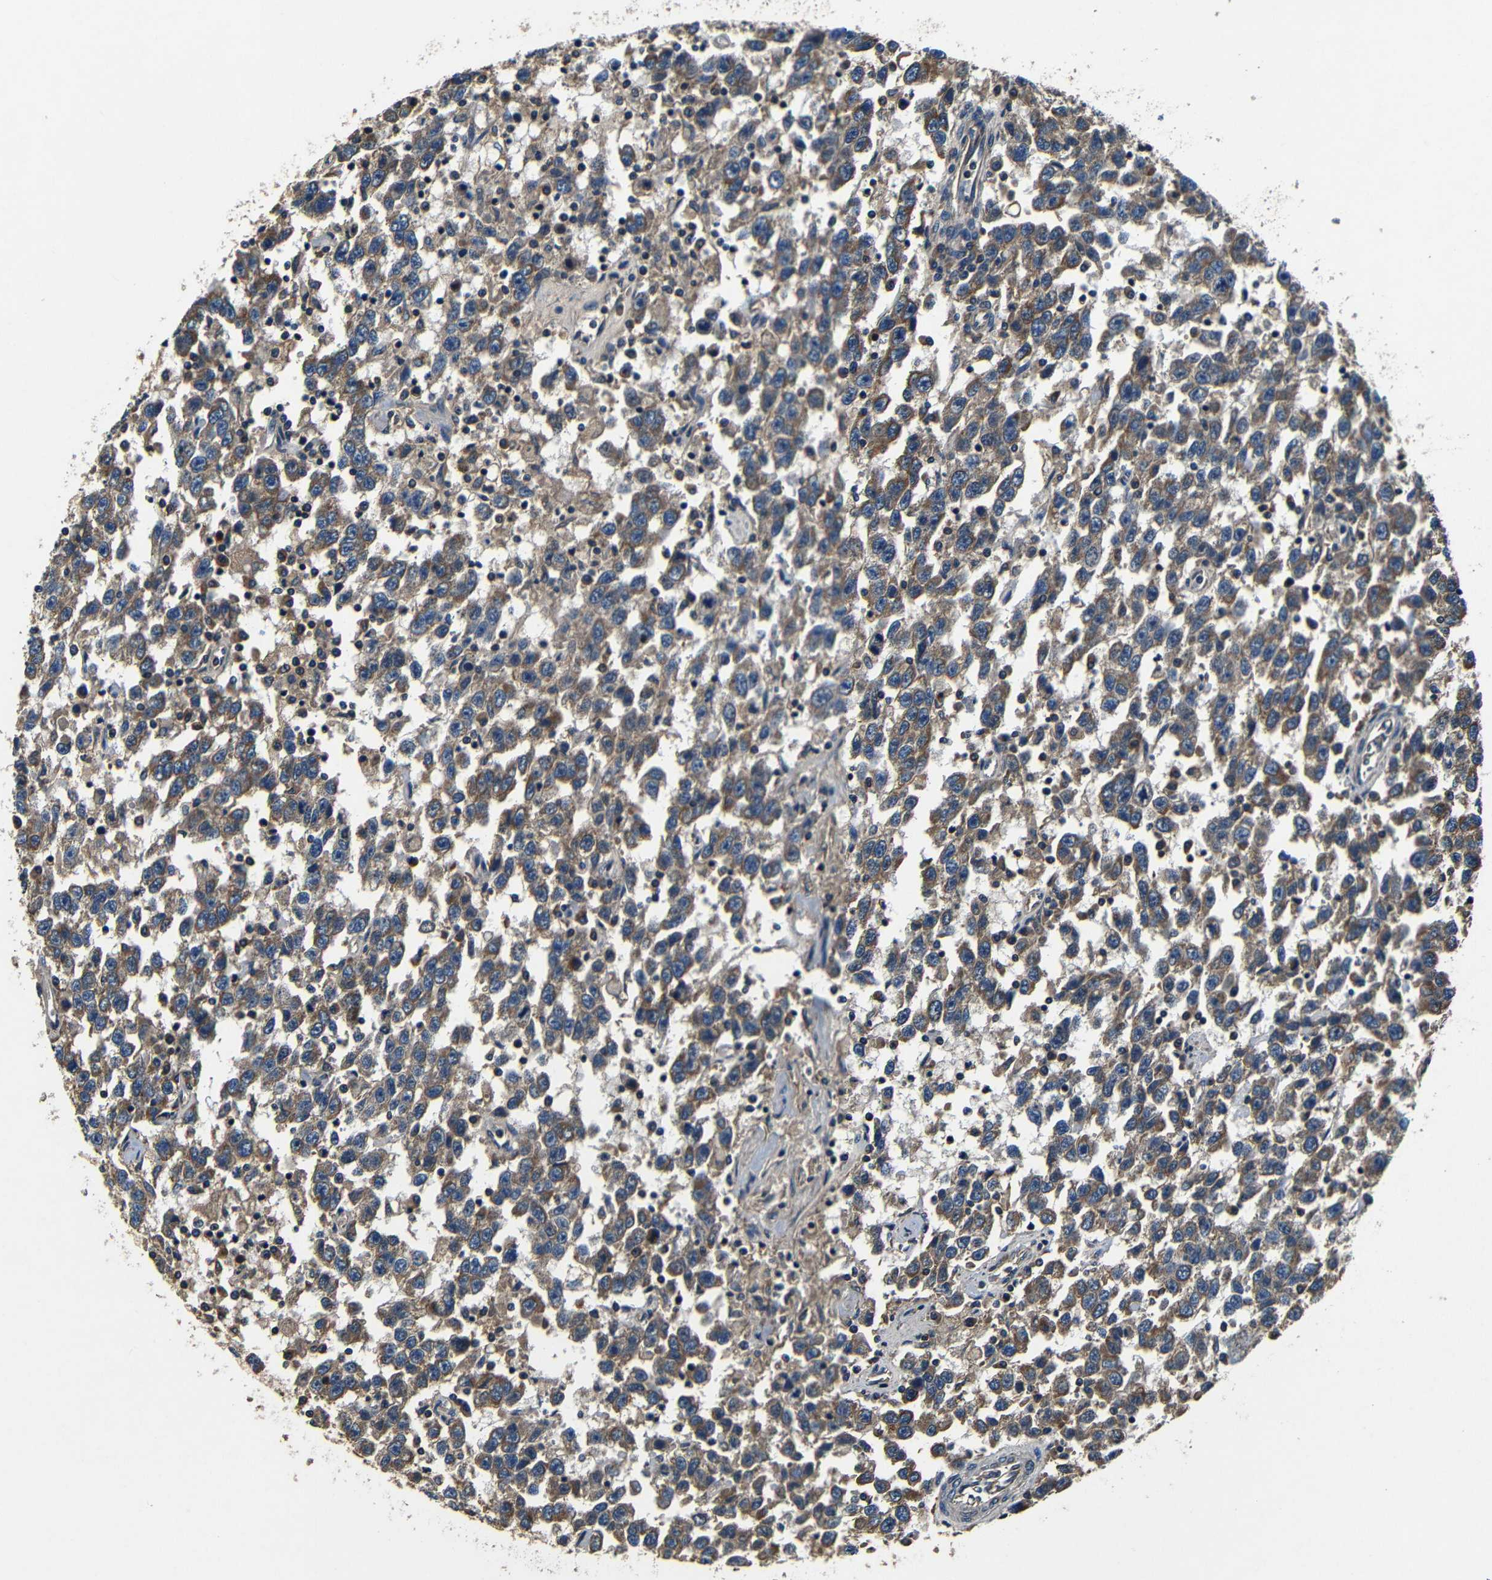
{"staining": {"intensity": "moderate", "quantity": ">75%", "location": "cytoplasmic/membranous"}, "tissue": "testis cancer", "cell_type": "Tumor cells", "image_type": "cancer", "snomed": [{"axis": "morphology", "description": "Seminoma, NOS"}, {"axis": "topography", "description": "Testis"}], "caption": "High-power microscopy captured an IHC micrograph of testis cancer, revealing moderate cytoplasmic/membranous expression in about >75% of tumor cells. (brown staining indicates protein expression, while blue staining denotes nuclei).", "gene": "MTX1", "patient": {"sex": "male", "age": 41}}